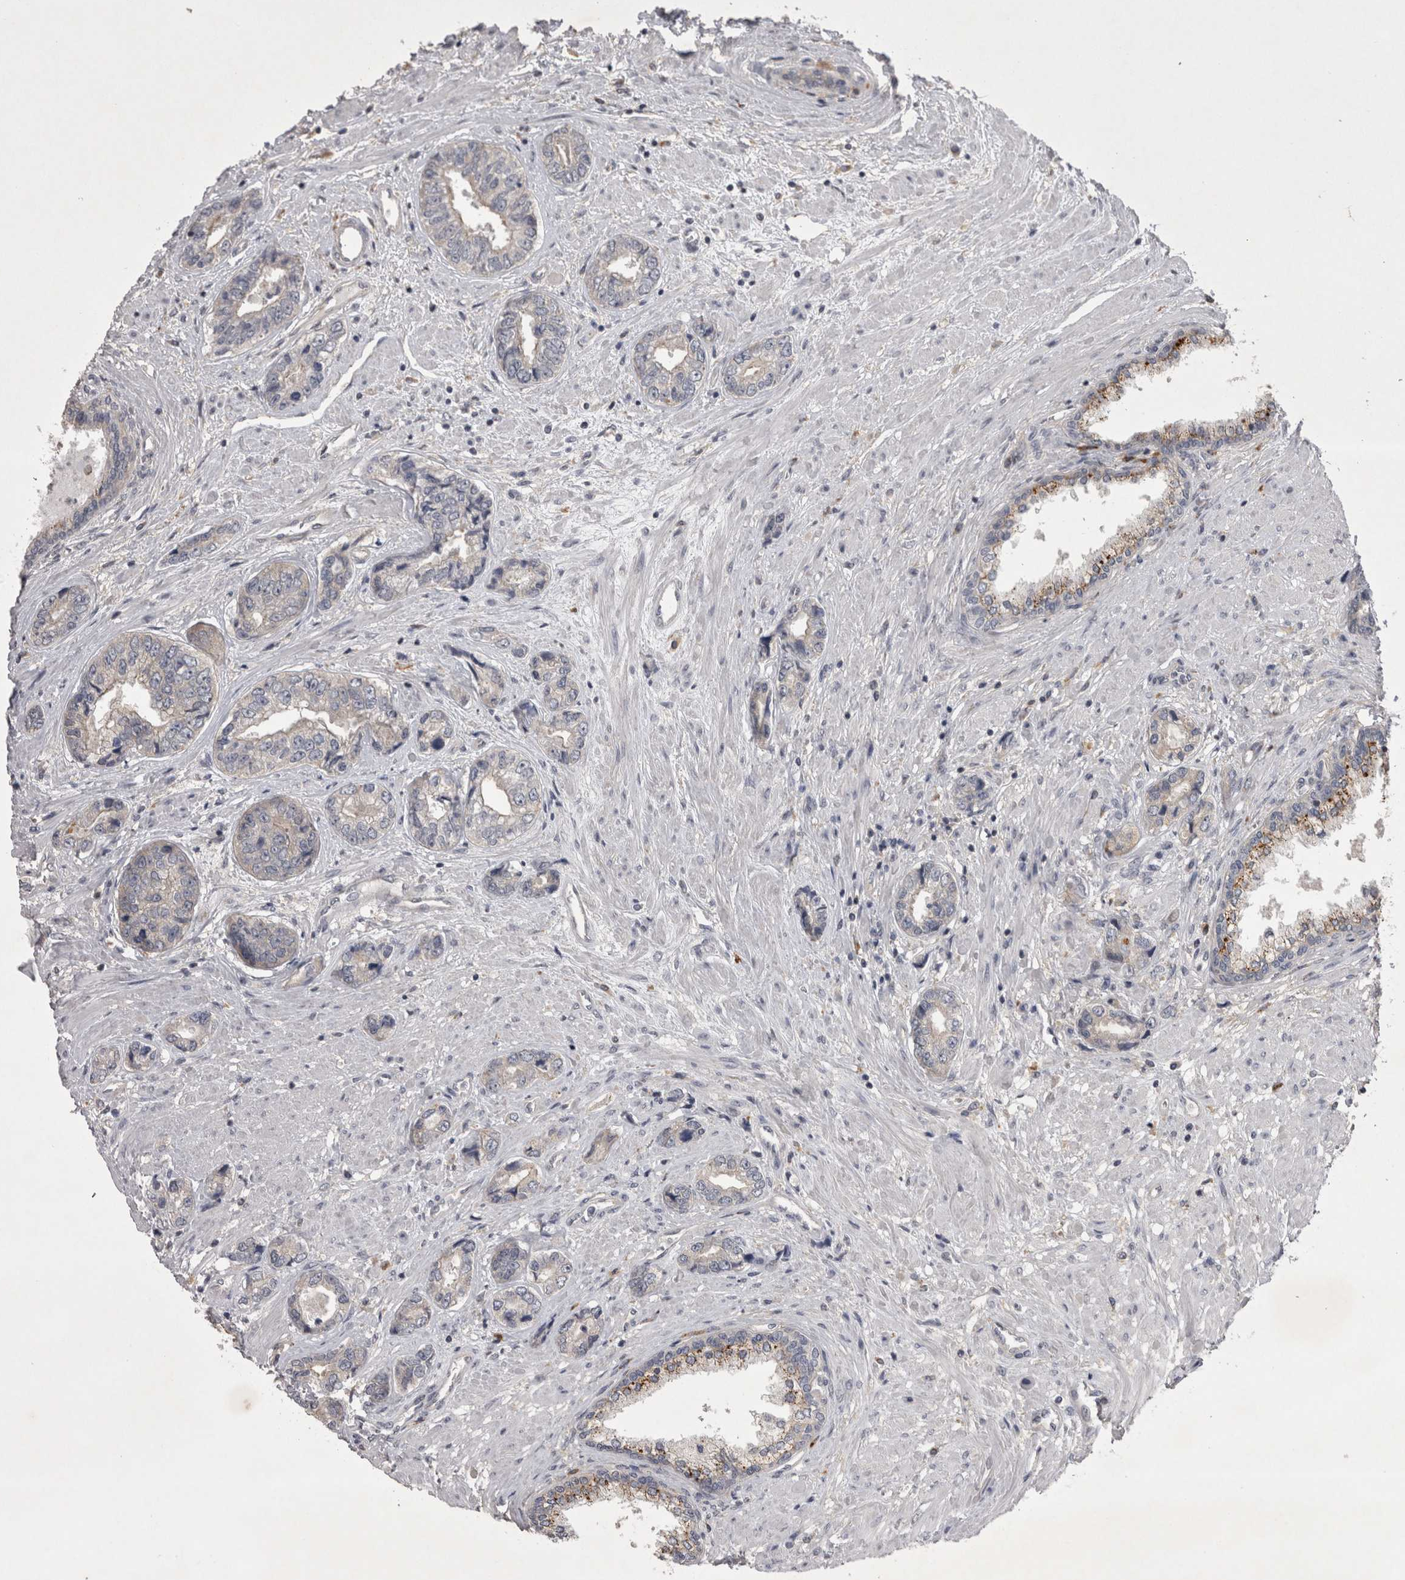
{"staining": {"intensity": "negative", "quantity": "none", "location": "none"}, "tissue": "prostate cancer", "cell_type": "Tumor cells", "image_type": "cancer", "snomed": [{"axis": "morphology", "description": "Adenocarcinoma, High grade"}, {"axis": "topography", "description": "Prostate"}], "caption": "Immunohistochemical staining of human prostate adenocarcinoma (high-grade) exhibits no significant staining in tumor cells.", "gene": "CTBS", "patient": {"sex": "male", "age": 61}}